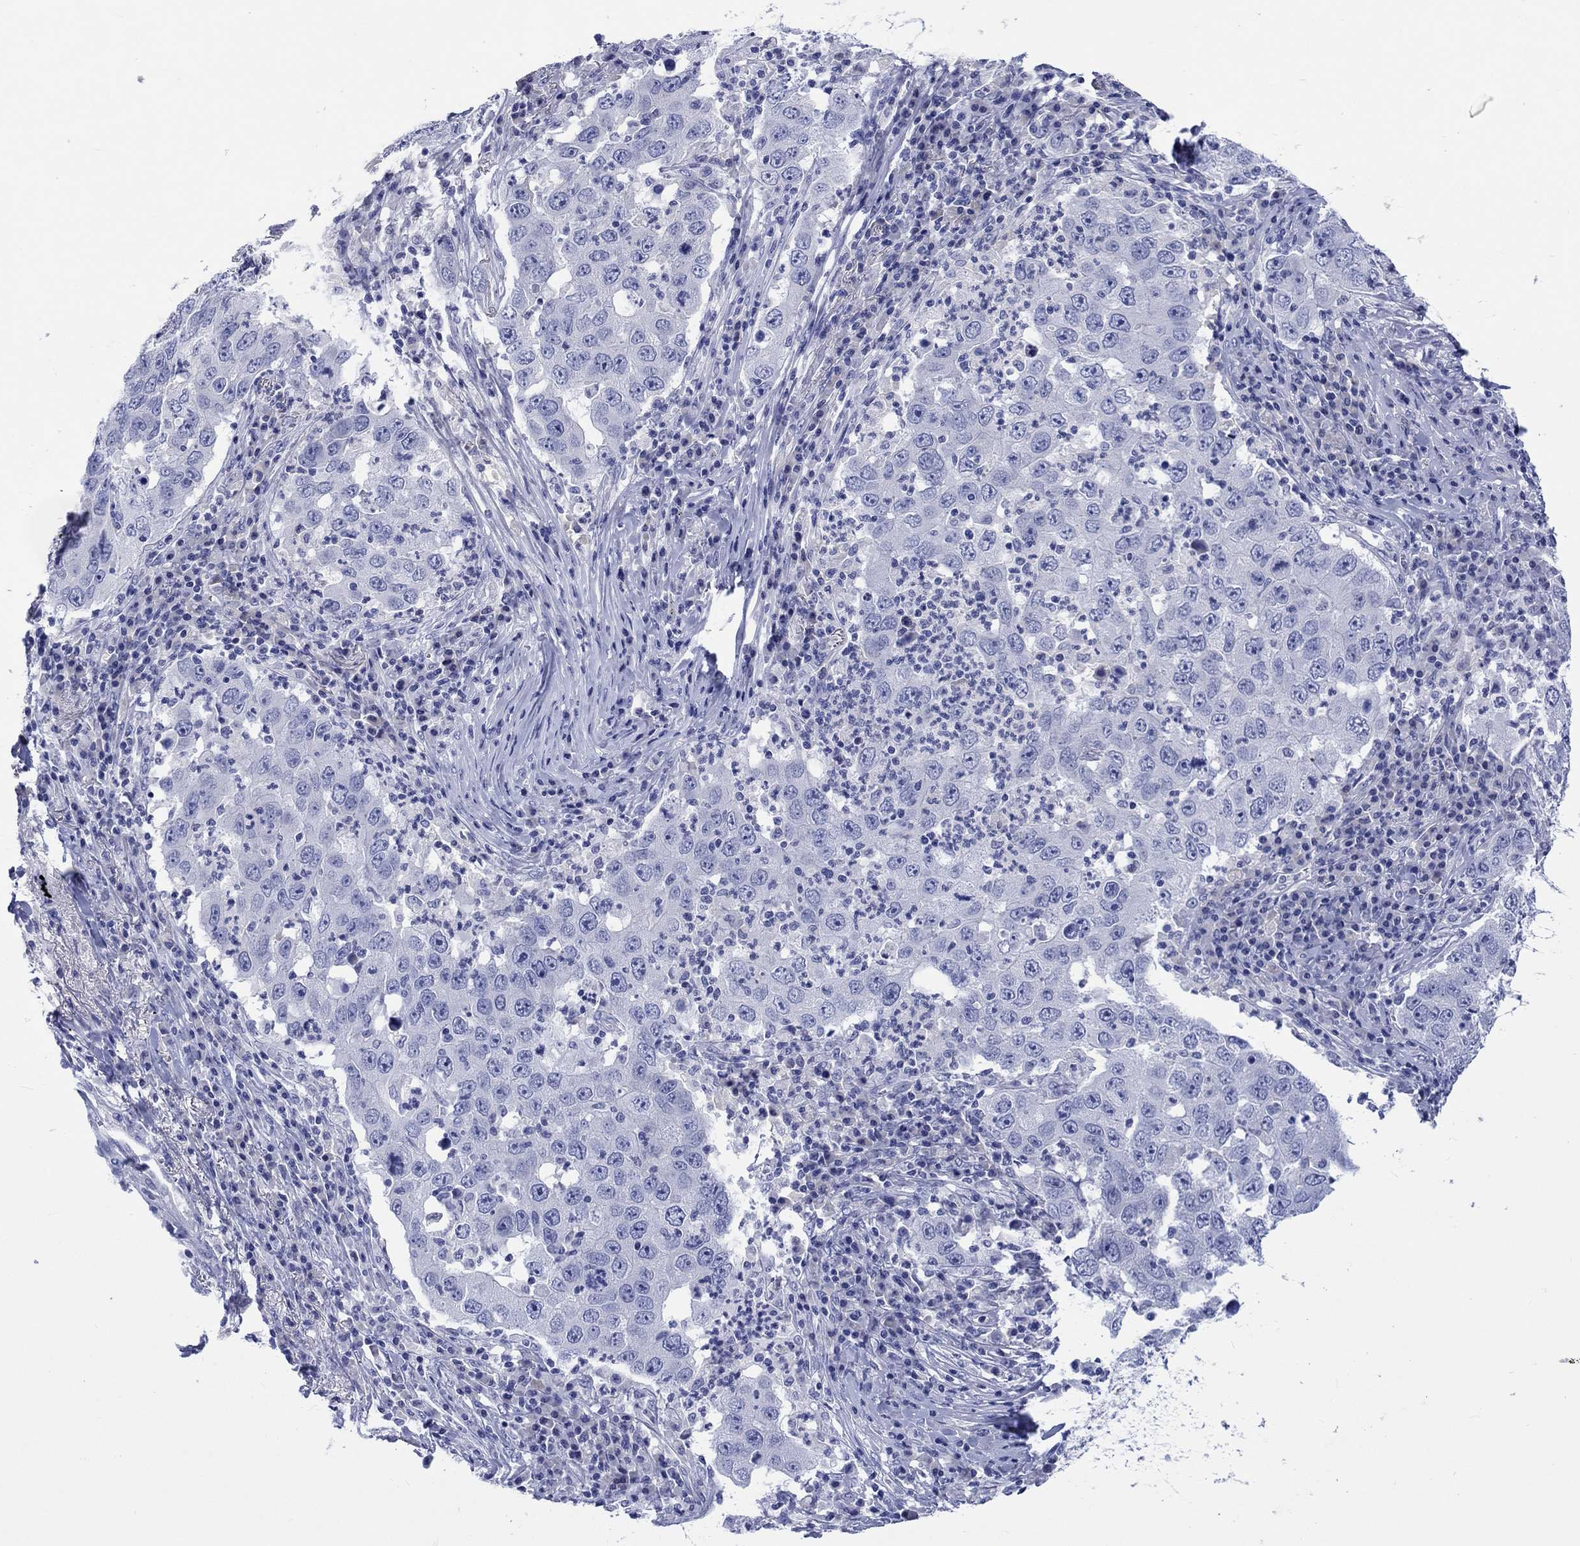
{"staining": {"intensity": "negative", "quantity": "none", "location": "none"}, "tissue": "lung cancer", "cell_type": "Tumor cells", "image_type": "cancer", "snomed": [{"axis": "morphology", "description": "Adenocarcinoma, NOS"}, {"axis": "topography", "description": "Lung"}], "caption": "Tumor cells show no significant protein staining in adenocarcinoma (lung).", "gene": "CACNG3", "patient": {"sex": "male", "age": 73}}